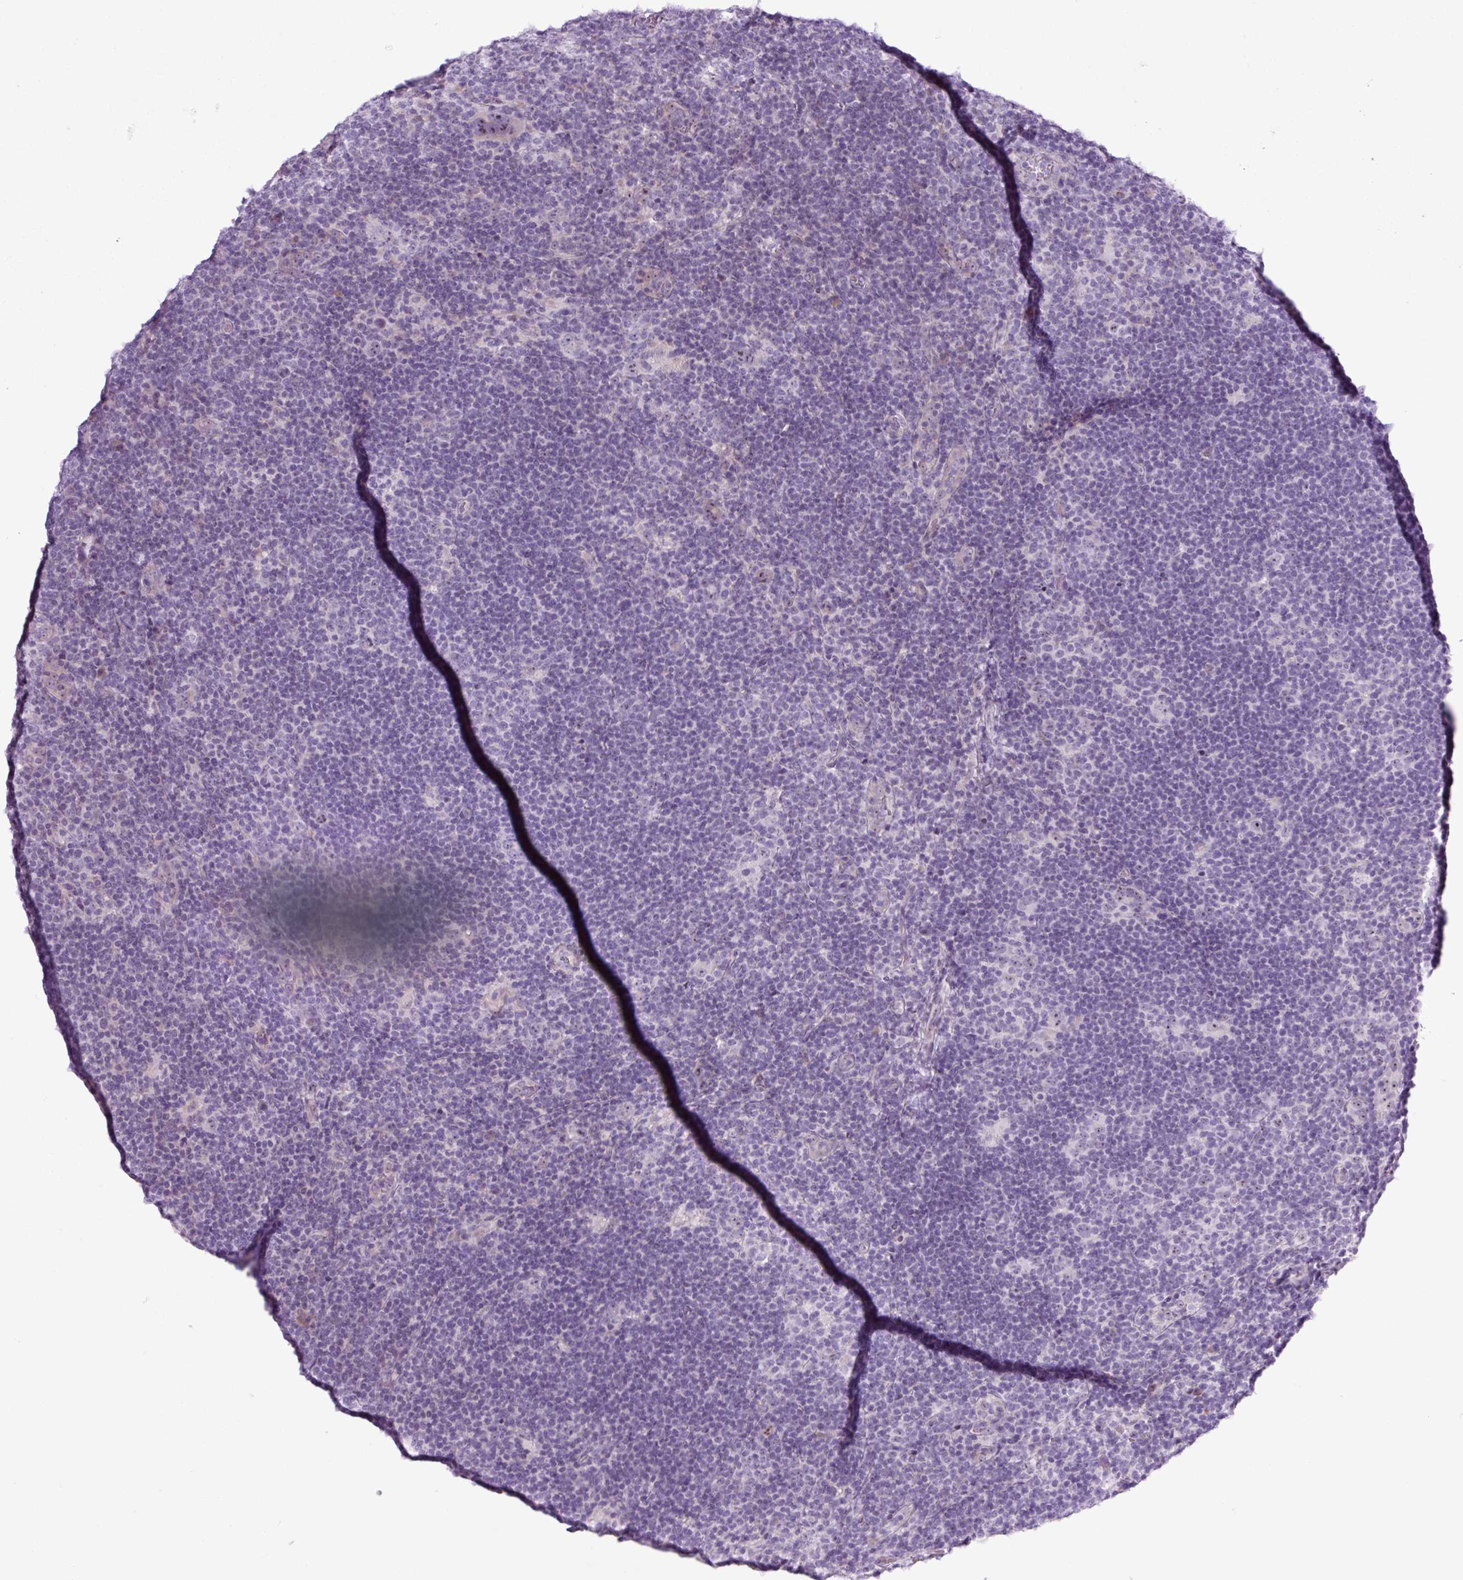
{"staining": {"intensity": "negative", "quantity": "none", "location": "none"}, "tissue": "lymphoma", "cell_type": "Tumor cells", "image_type": "cancer", "snomed": [{"axis": "morphology", "description": "Hodgkin's disease, NOS"}, {"axis": "topography", "description": "Lymph node"}], "caption": "This is an immunohistochemistry (IHC) image of human Hodgkin's disease. There is no staining in tumor cells.", "gene": "RRS1", "patient": {"sex": "female", "age": 57}}